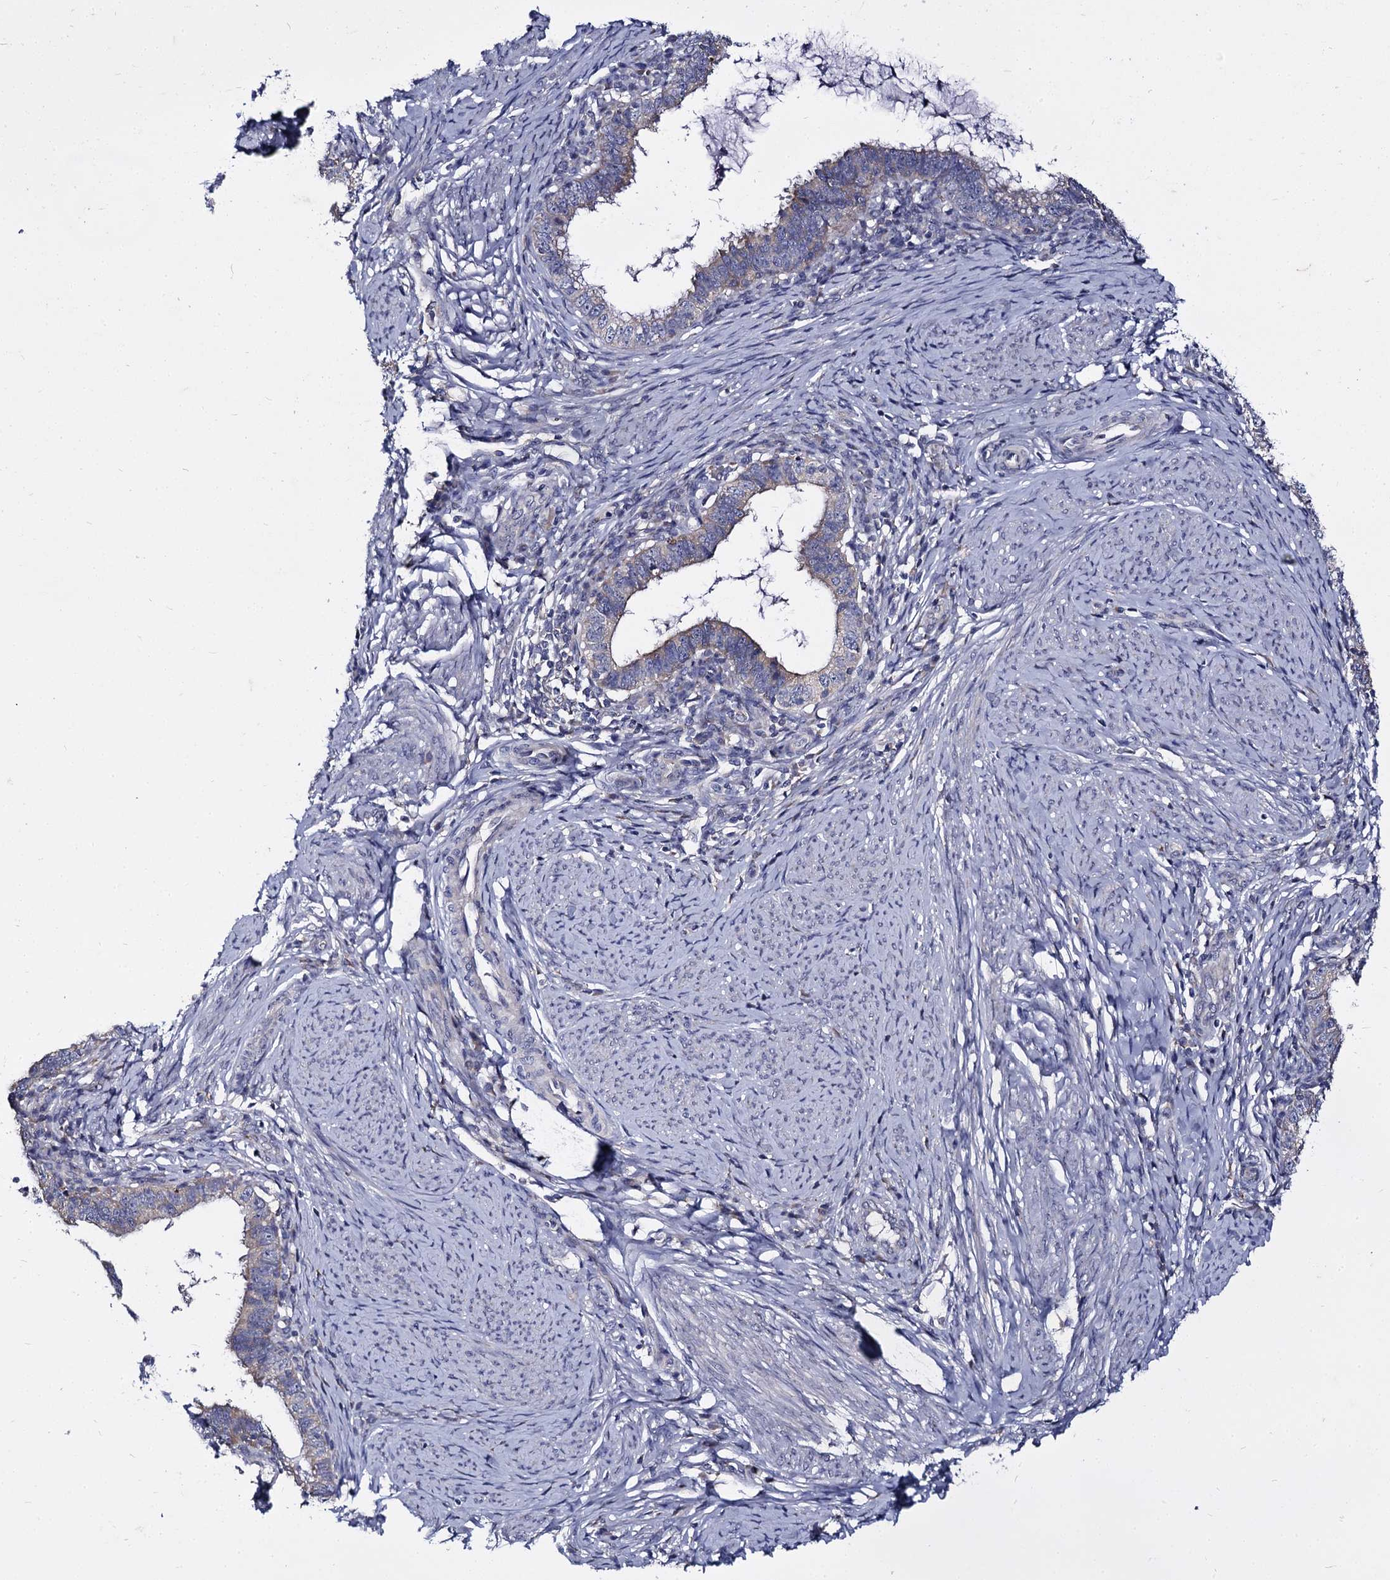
{"staining": {"intensity": "weak", "quantity": "<25%", "location": "cytoplasmic/membranous"}, "tissue": "cervical cancer", "cell_type": "Tumor cells", "image_type": "cancer", "snomed": [{"axis": "morphology", "description": "Adenocarcinoma, NOS"}, {"axis": "topography", "description": "Cervix"}], "caption": "Protein analysis of cervical cancer shows no significant expression in tumor cells.", "gene": "PANX2", "patient": {"sex": "female", "age": 36}}